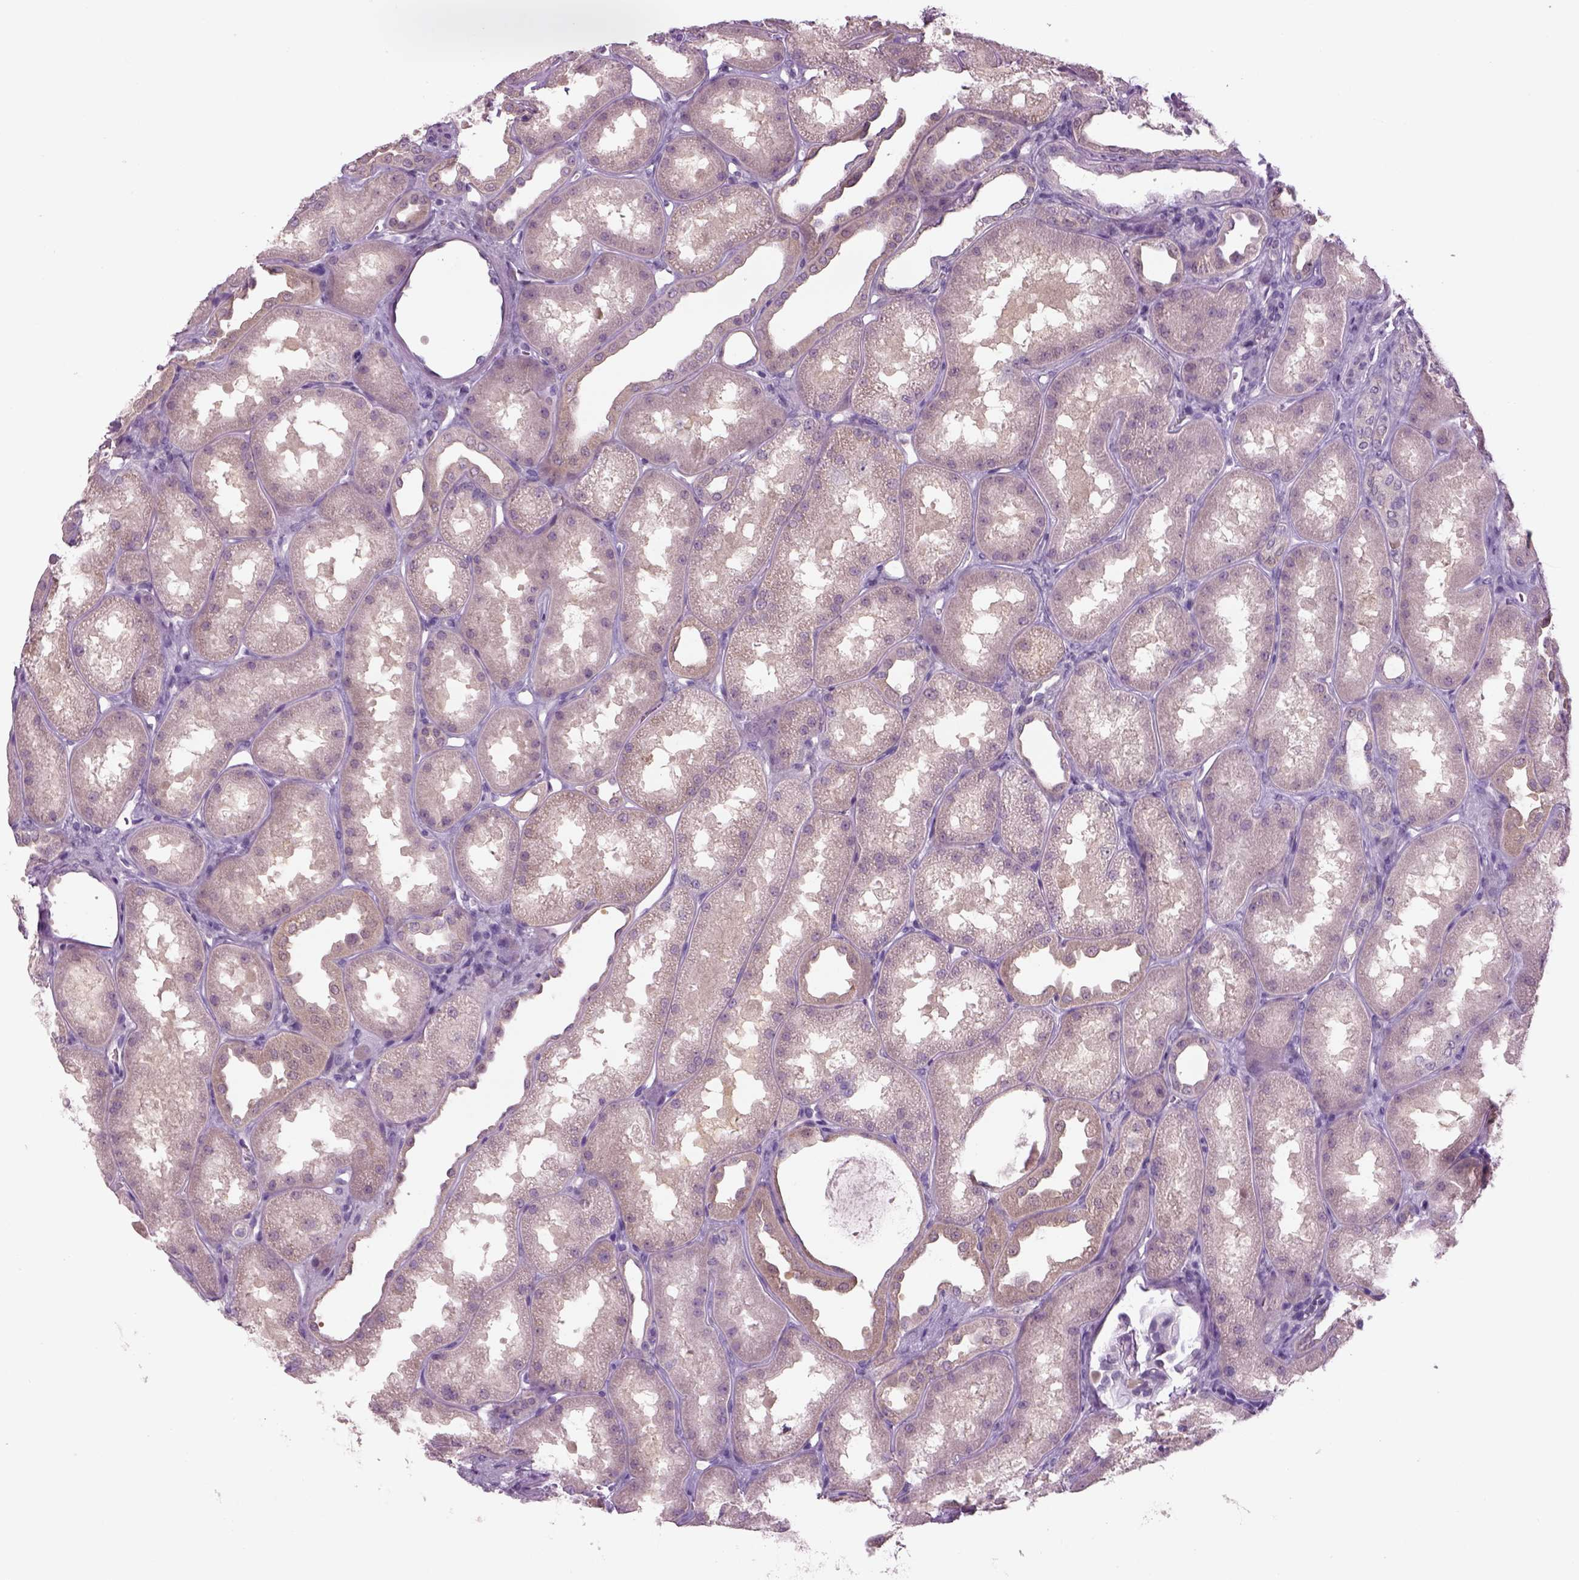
{"staining": {"intensity": "negative", "quantity": "none", "location": "none"}, "tissue": "kidney", "cell_type": "Cells in glomeruli", "image_type": "normal", "snomed": [{"axis": "morphology", "description": "Normal tissue, NOS"}, {"axis": "topography", "description": "Kidney"}], "caption": "The photomicrograph demonstrates no significant staining in cells in glomeruli of kidney.", "gene": "MDH1B", "patient": {"sex": "male", "age": 61}}